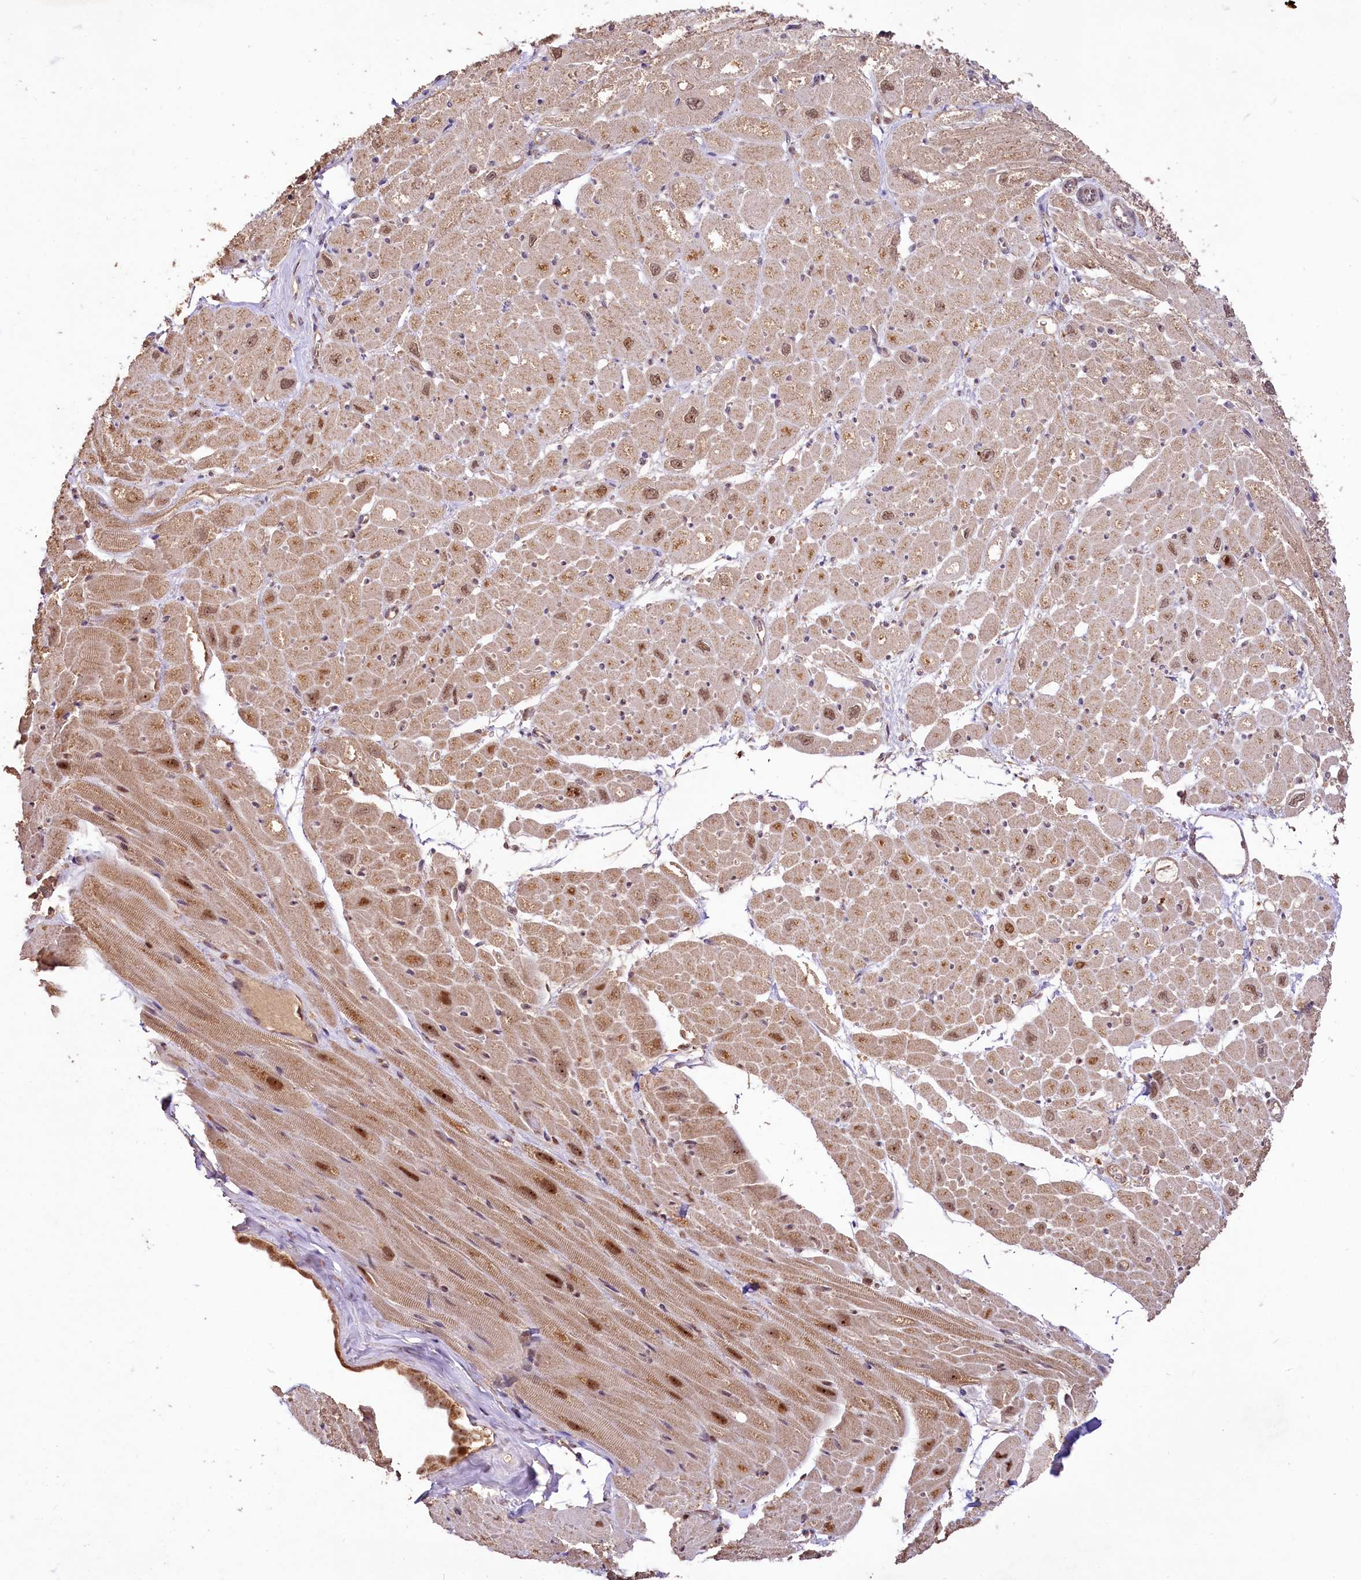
{"staining": {"intensity": "moderate", "quantity": "25%-75%", "location": "cytoplasmic/membranous,nuclear"}, "tissue": "heart muscle", "cell_type": "Cardiomyocytes", "image_type": "normal", "snomed": [{"axis": "morphology", "description": "Normal tissue, NOS"}, {"axis": "topography", "description": "Heart"}], "caption": "High-magnification brightfield microscopy of unremarkable heart muscle stained with DAB (3,3'-diaminobenzidine) (brown) and counterstained with hematoxylin (blue). cardiomyocytes exhibit moderate cytoplasmic/membranous,nuclear positivity is present in about25%-75% of cells. (DAB IHC with brightfield microscopy, high magnification).", "gene": "RRP8", "patient": {"sex": "male", "age": 50}}